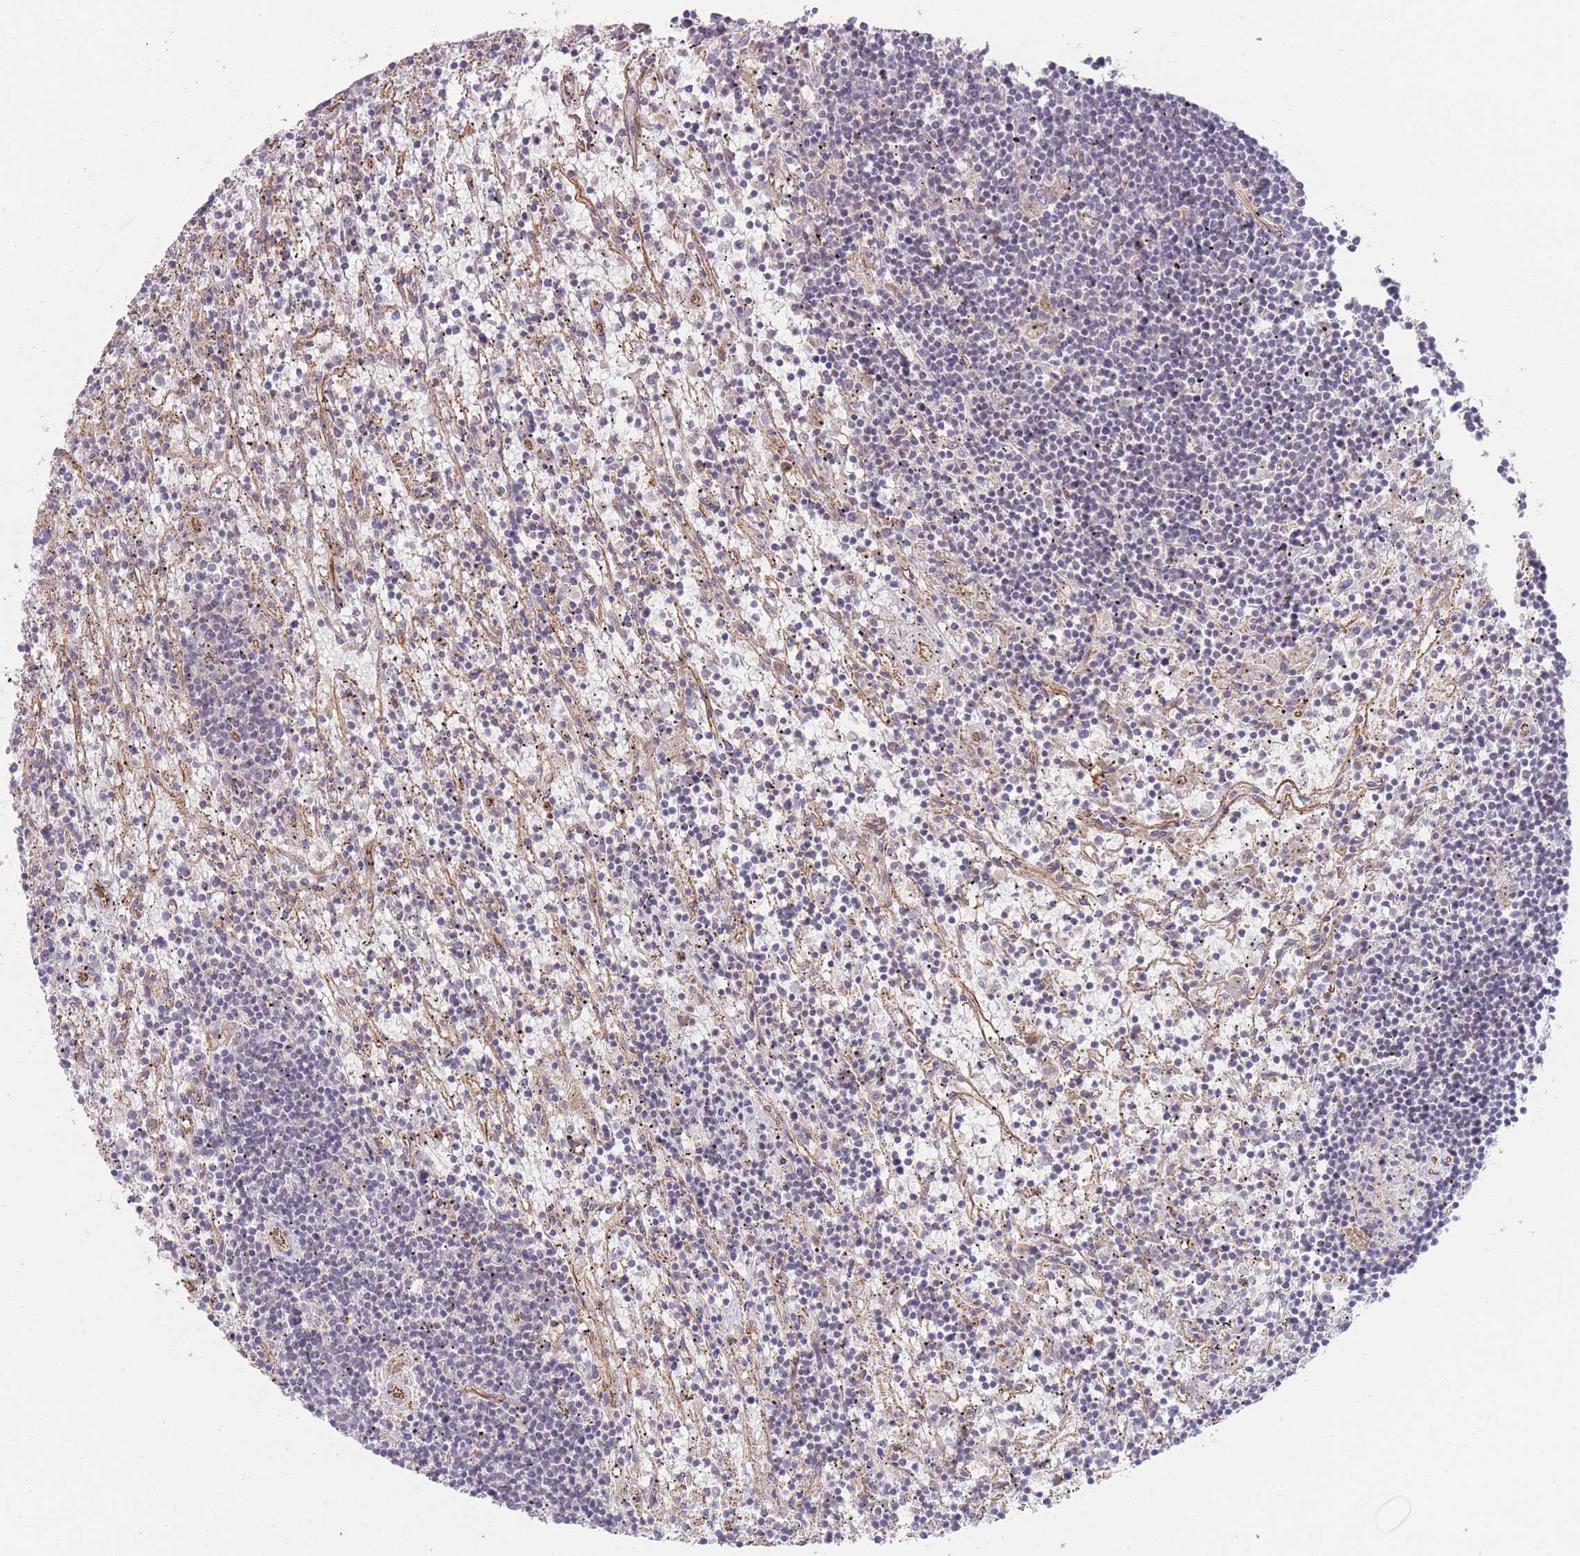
{"staining": {"intensity": "negative", "quantity": "none", "location": "none"}, "tissue": "lymphoma", "cell_type": "Tumor cells", "image_type": "cancer", "snomed": [{"axis": "morphology", "description": "Malignant lymphoma, non-Hodgkin's type, Low grade"}, {"axis": "topography", "description": "Spleen"}], "caption": "Immunohistochemical staining of lymphoma displays no significant expression in tumor cells.", "gene": "PXMP4", "patient": {"sex": "male", "age": 76}}